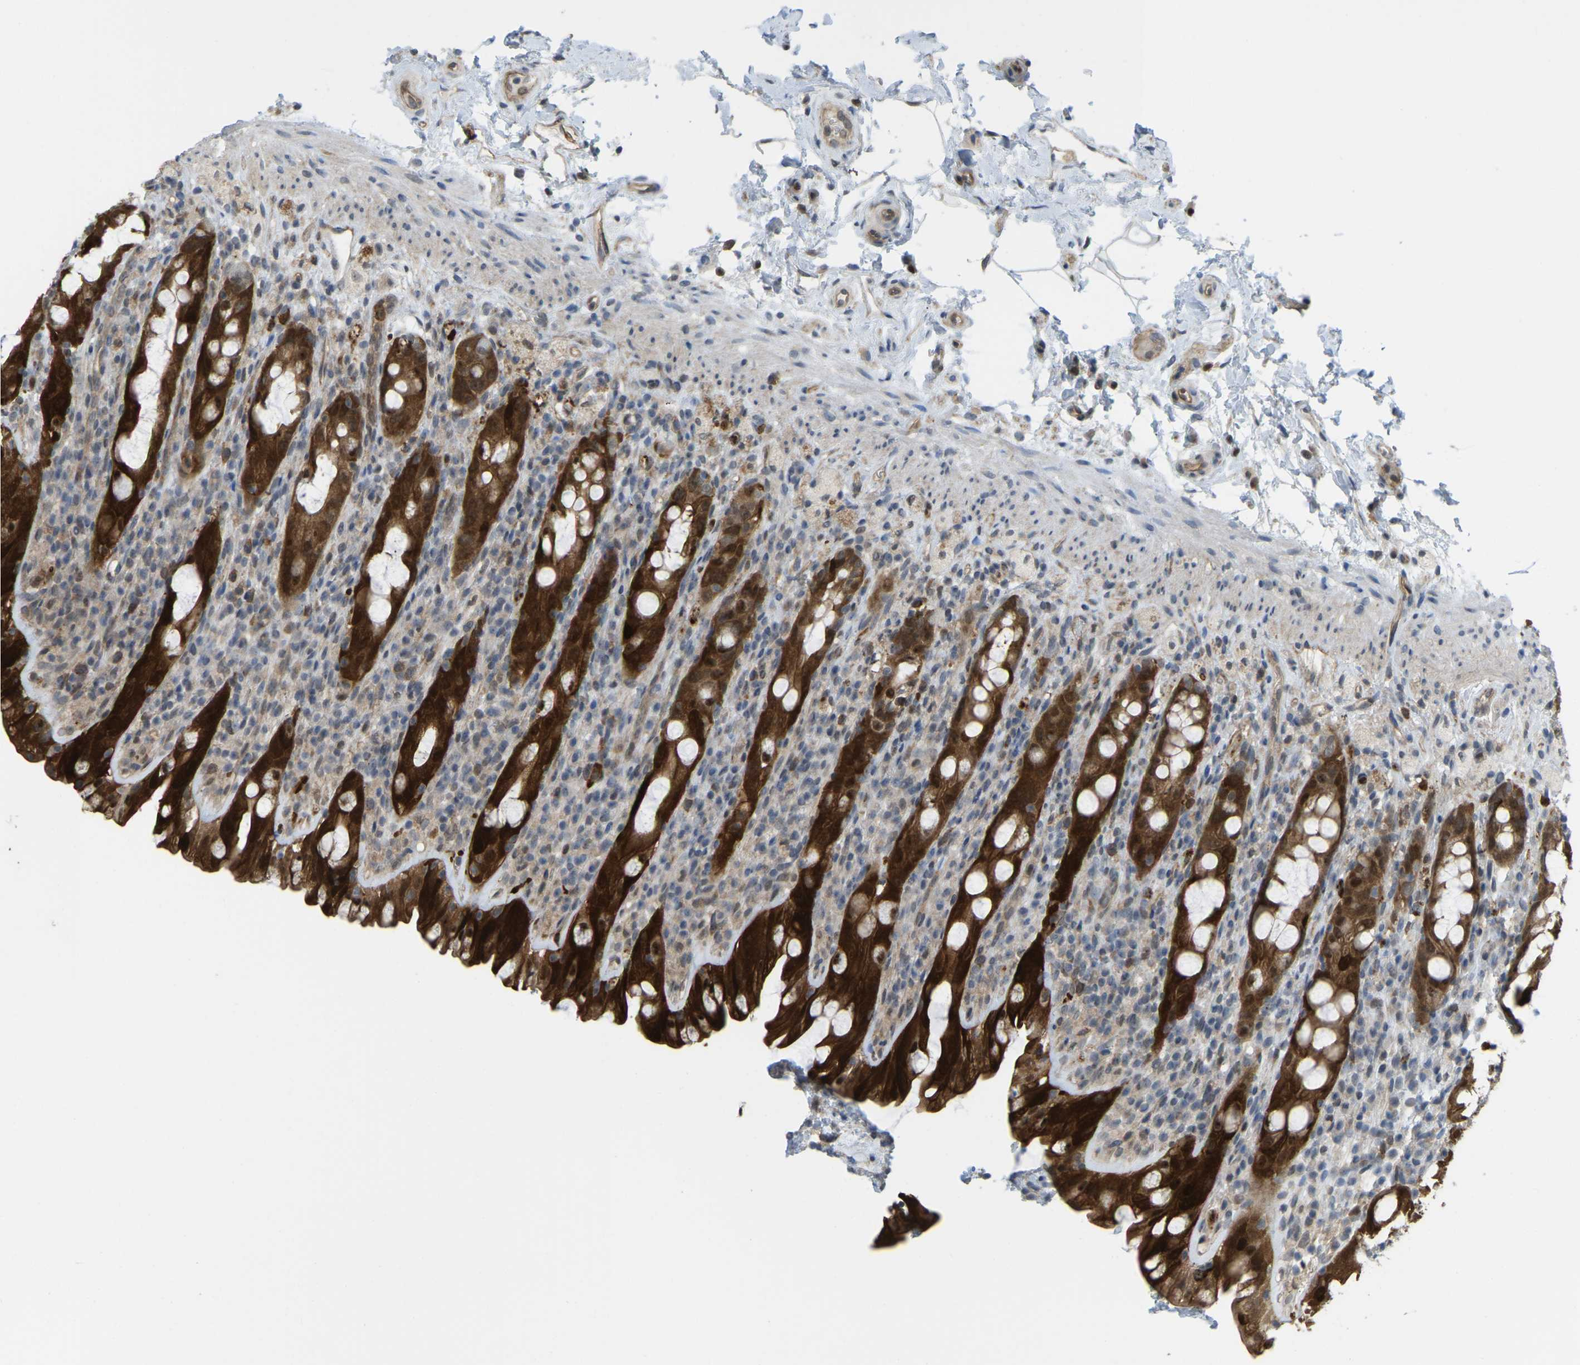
{"staining": {"intensity": "strong", "quantity": ">75%", "location": "cytoplasmic/membranous,nuclear"}, "tissue": "rectum", "cell_type": "Glandular cells", "image_type": "normal", "snomed": [{"axis": "morphology", "description": "Normal tissue, NOS"}, {"axis": "topography", "description": "Rectum"}], "caption": "Protein staining by IHC shows strong cytoplasmic/membranous,nuclear expression in approximately >75% of glandular cells in normal rectum.", "gene": "SERPINB5", "patient": {"sex": "male", "age": 44}}